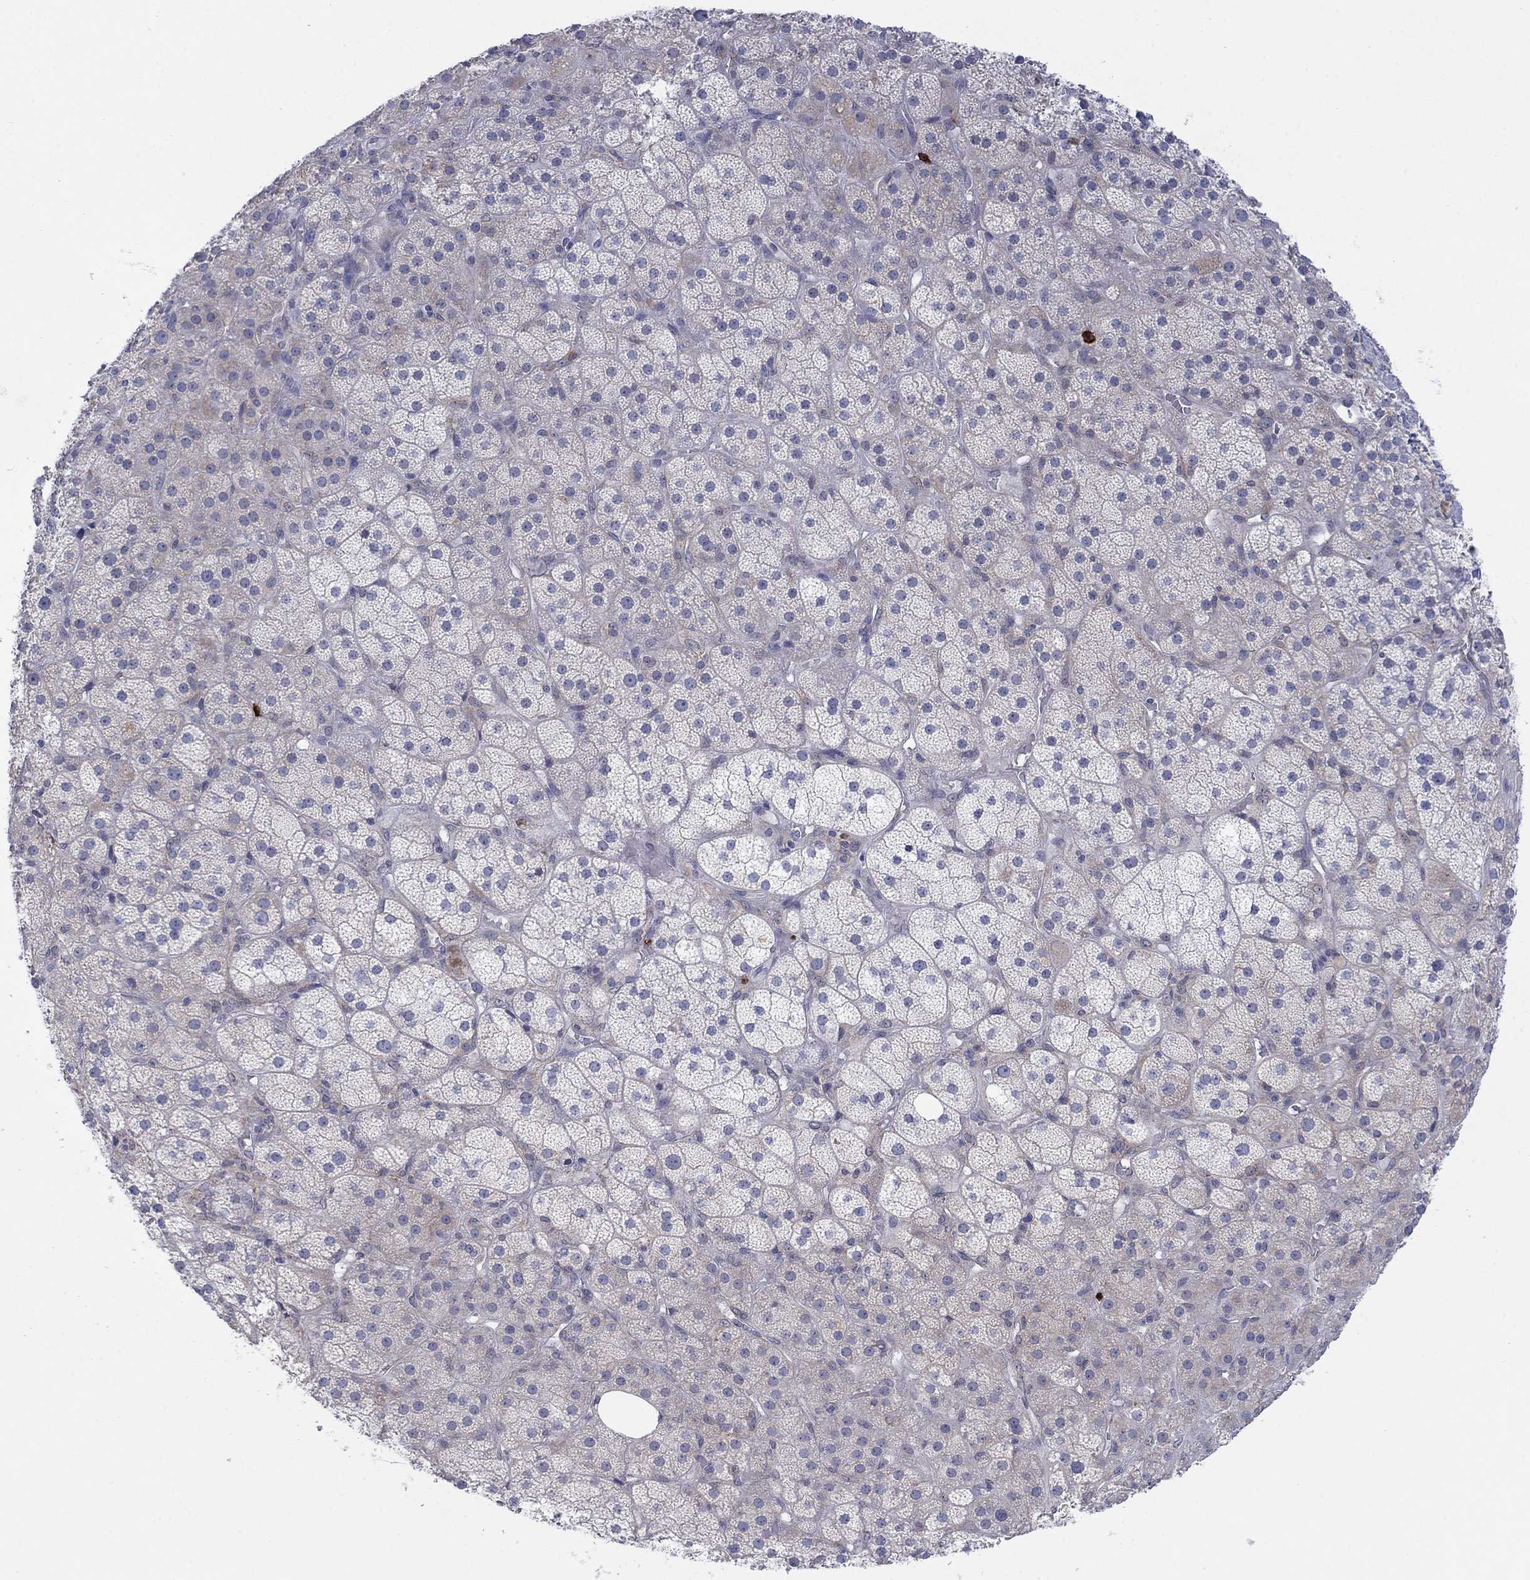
{"staining": {"intensity": "negative", "quantity": "none", "location": "none"}, "tissue": "adrenal gland", "cell_type": "Glandular cells", "image_type": "normal", "snomed": [{"axis": "morphology", "description": "Normal tissue, NOS"}, {"axis": "topography", "description": "Adrenal gland"}], "caption": "IHC micrograph of unremarkable adrenal gland: adrenal gland stained with DAB (3,3'-diaminobenzidine) exhibits no significant protein expression in glandular cells.", "gene": "MTRFR", "patient": {"sex": "male", "age": 57}}